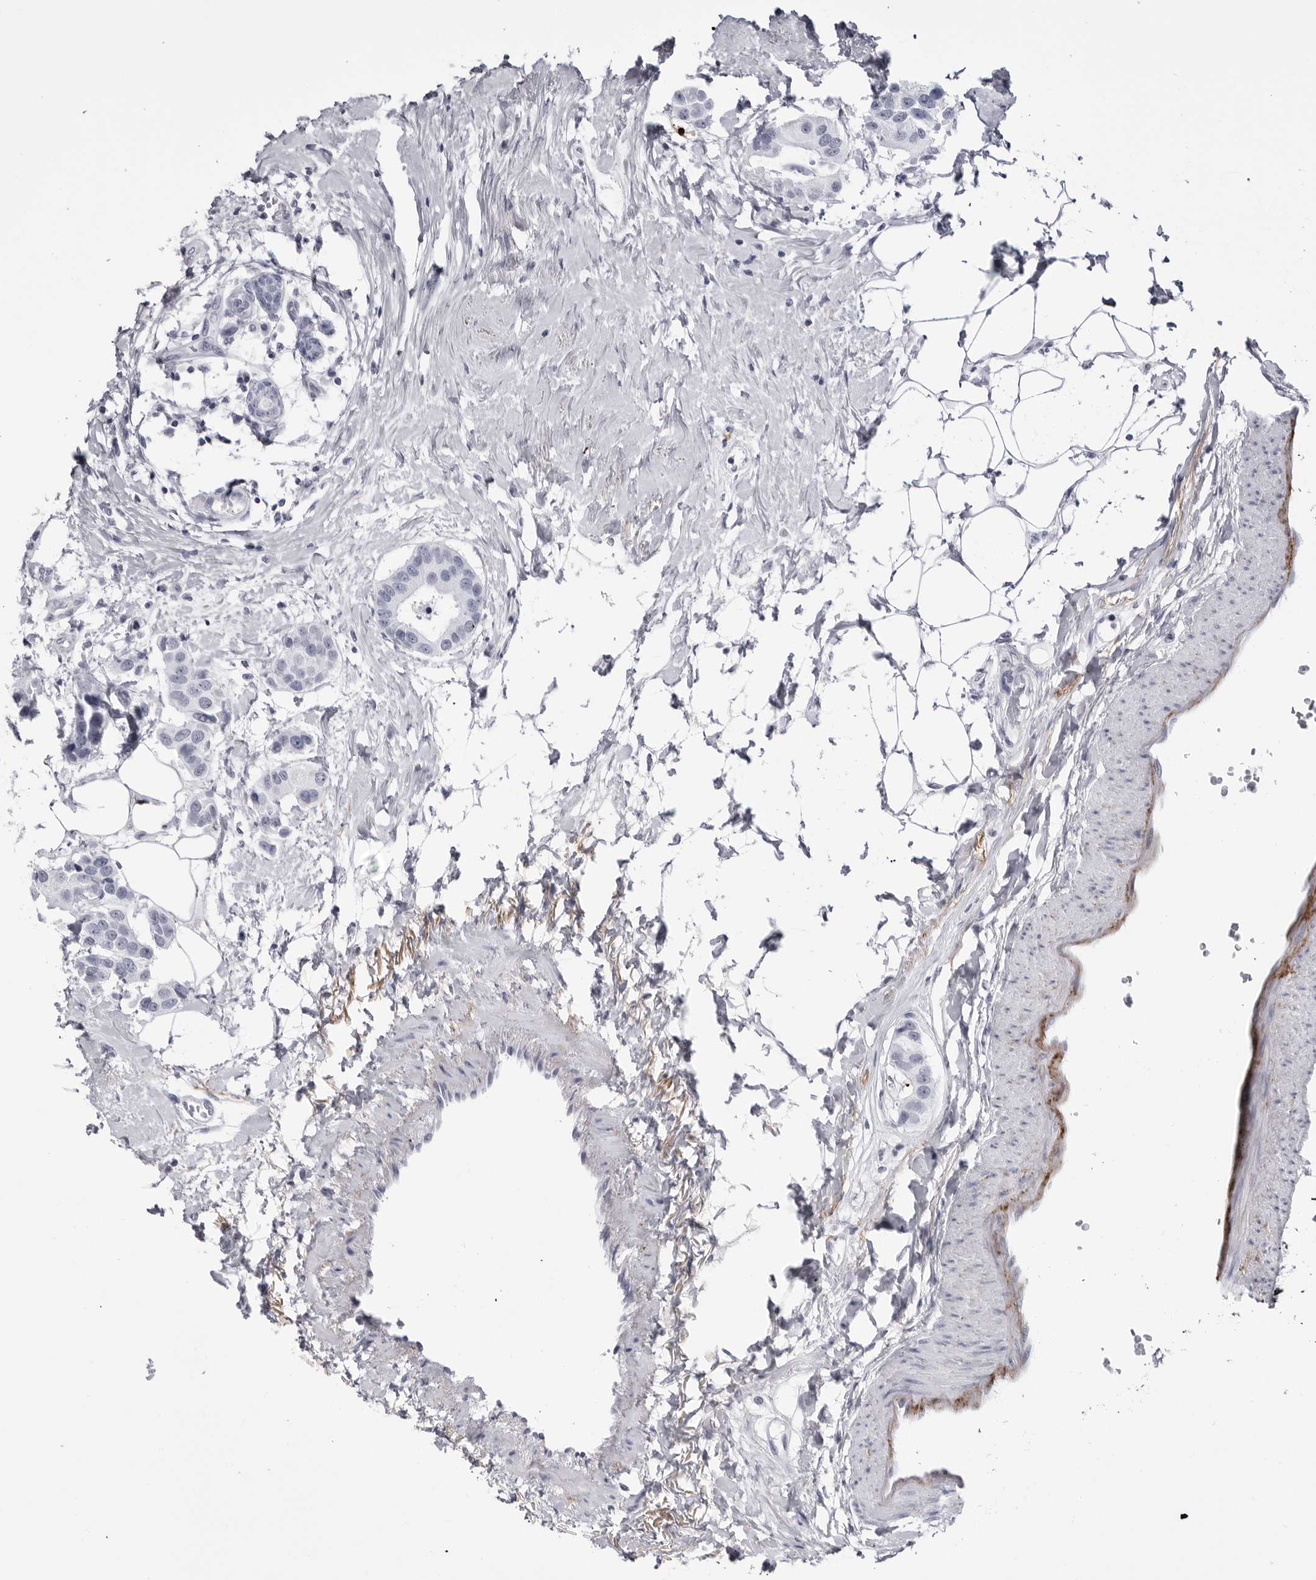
{"staining": {"intensity": "negative", "quantity": "none", "location": "none"}, "tissue": "breast cancer", "cell_type": "Tumor cells", "image_type": "cancer", "snomed": [{"axis": "morphology", "description": "Normal tissue, NOS"}, {"axis": "morphology", "description": "Duct carcinoma"}, {"axis": "topography", "description": "Breast"}], "caption": "A photomicrograph of breast infiltrating ductal carcinoma stained for a protein exhibits no brown staining in tumor cells.", "gene": "COL26A1", "patient": {"sex": "female", "age": 39}}